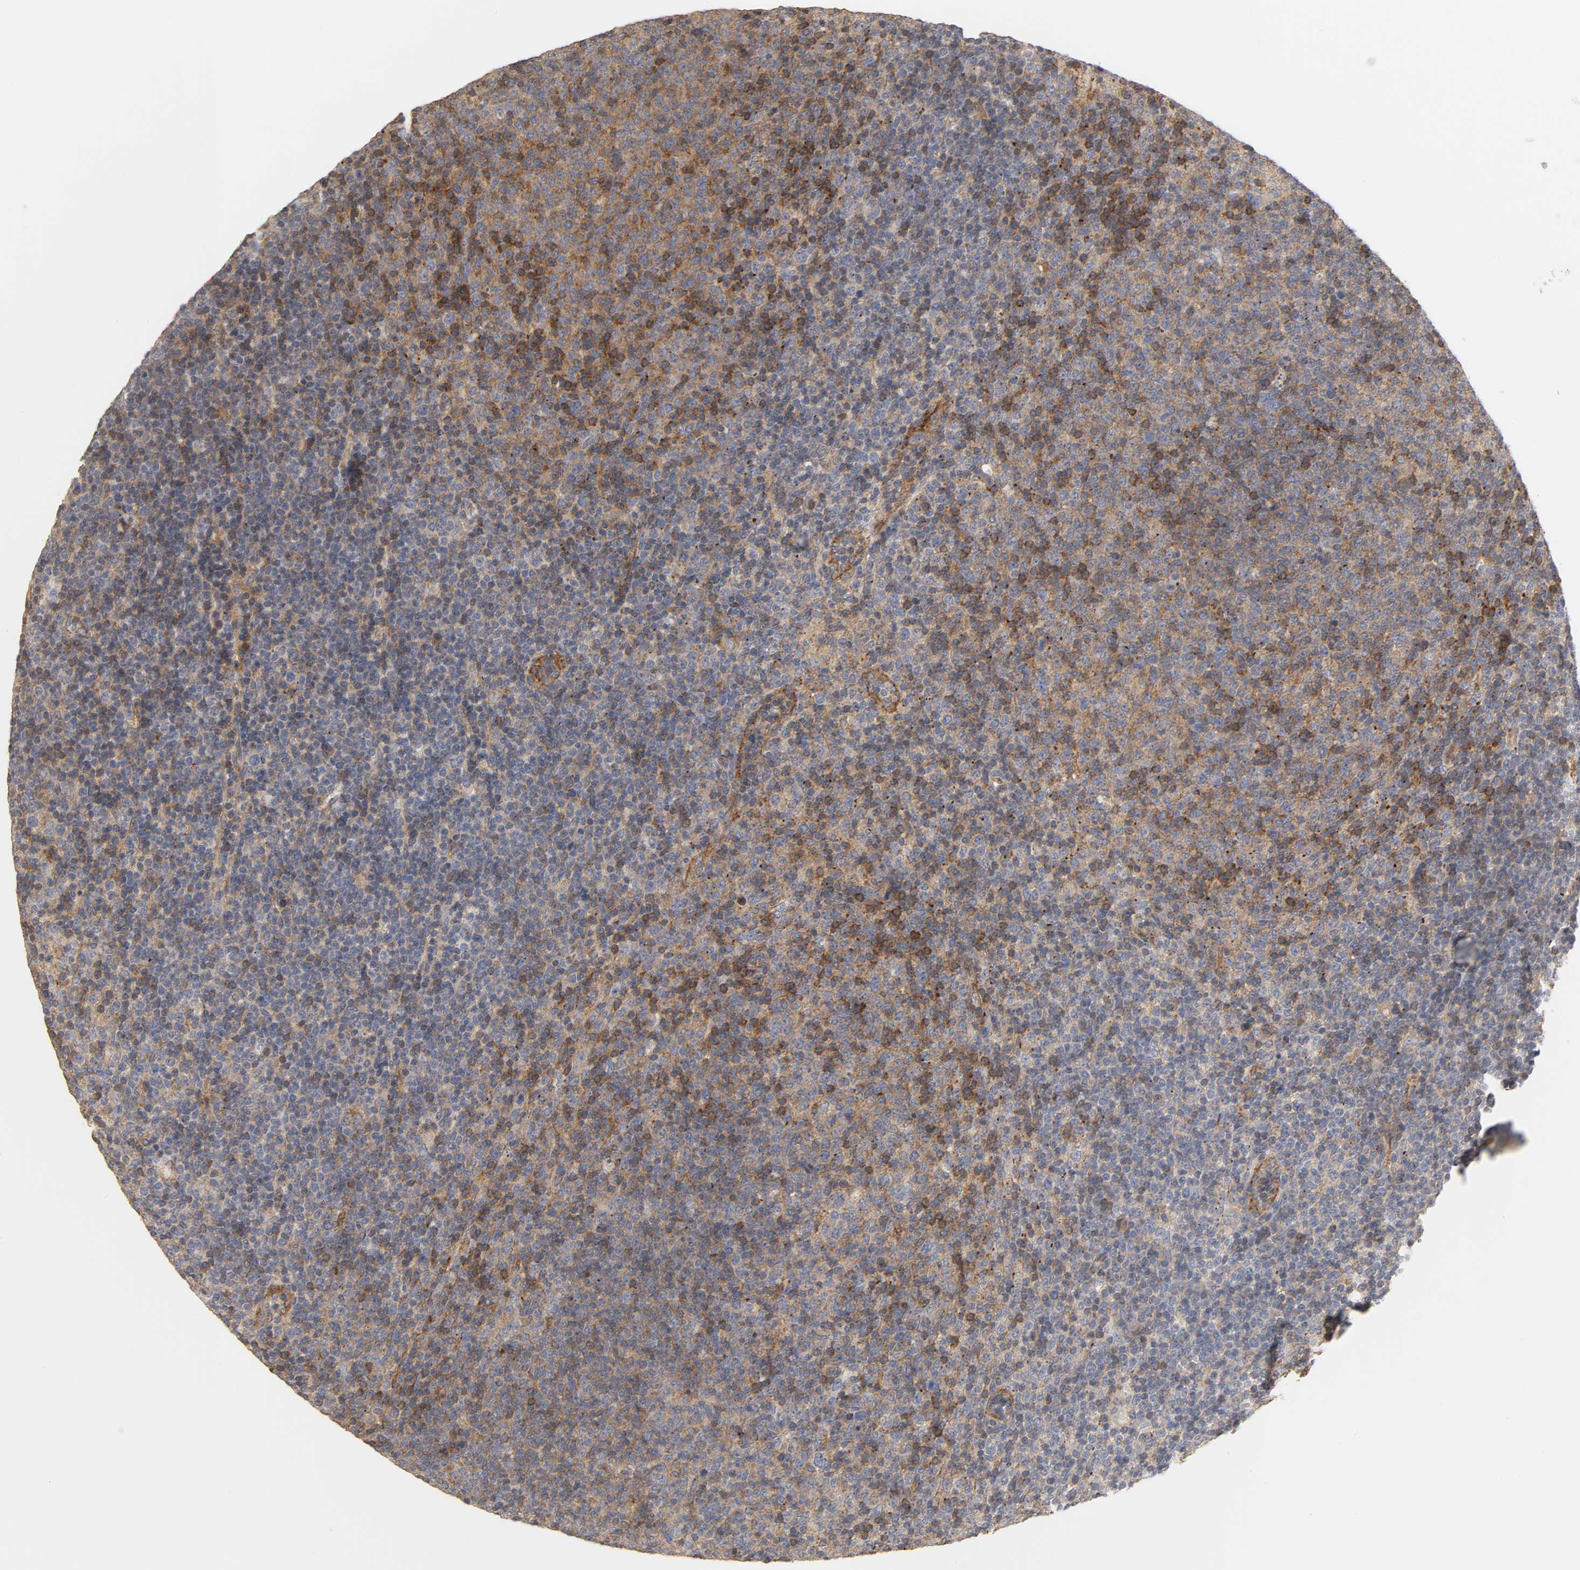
{"staining": {"intensity": "strong", "quantity": ">75%", "location": "cytoplasmic/membranous"}, "tissue": "lymphoma", "cell_type": "Tumor cells", "image_type": "cancer", "snomed": [{"axis": "morphology", "description": "Malignant lymphoma, non-Hodgkin's type, Low grade"}, {"axis": "topography", "description": "Lymph node"}], "caption": "Low-grade malignant lymphoma, non-Hodgkin's type stained with DAB (3,3'-diaminobenzidine) IHC shows high levels of strong cytoplasmic/membranous staining in about >75% of tumor cells.", "gene": "SH3GLB1", "patient": {"sex": "male", "age": 70}}